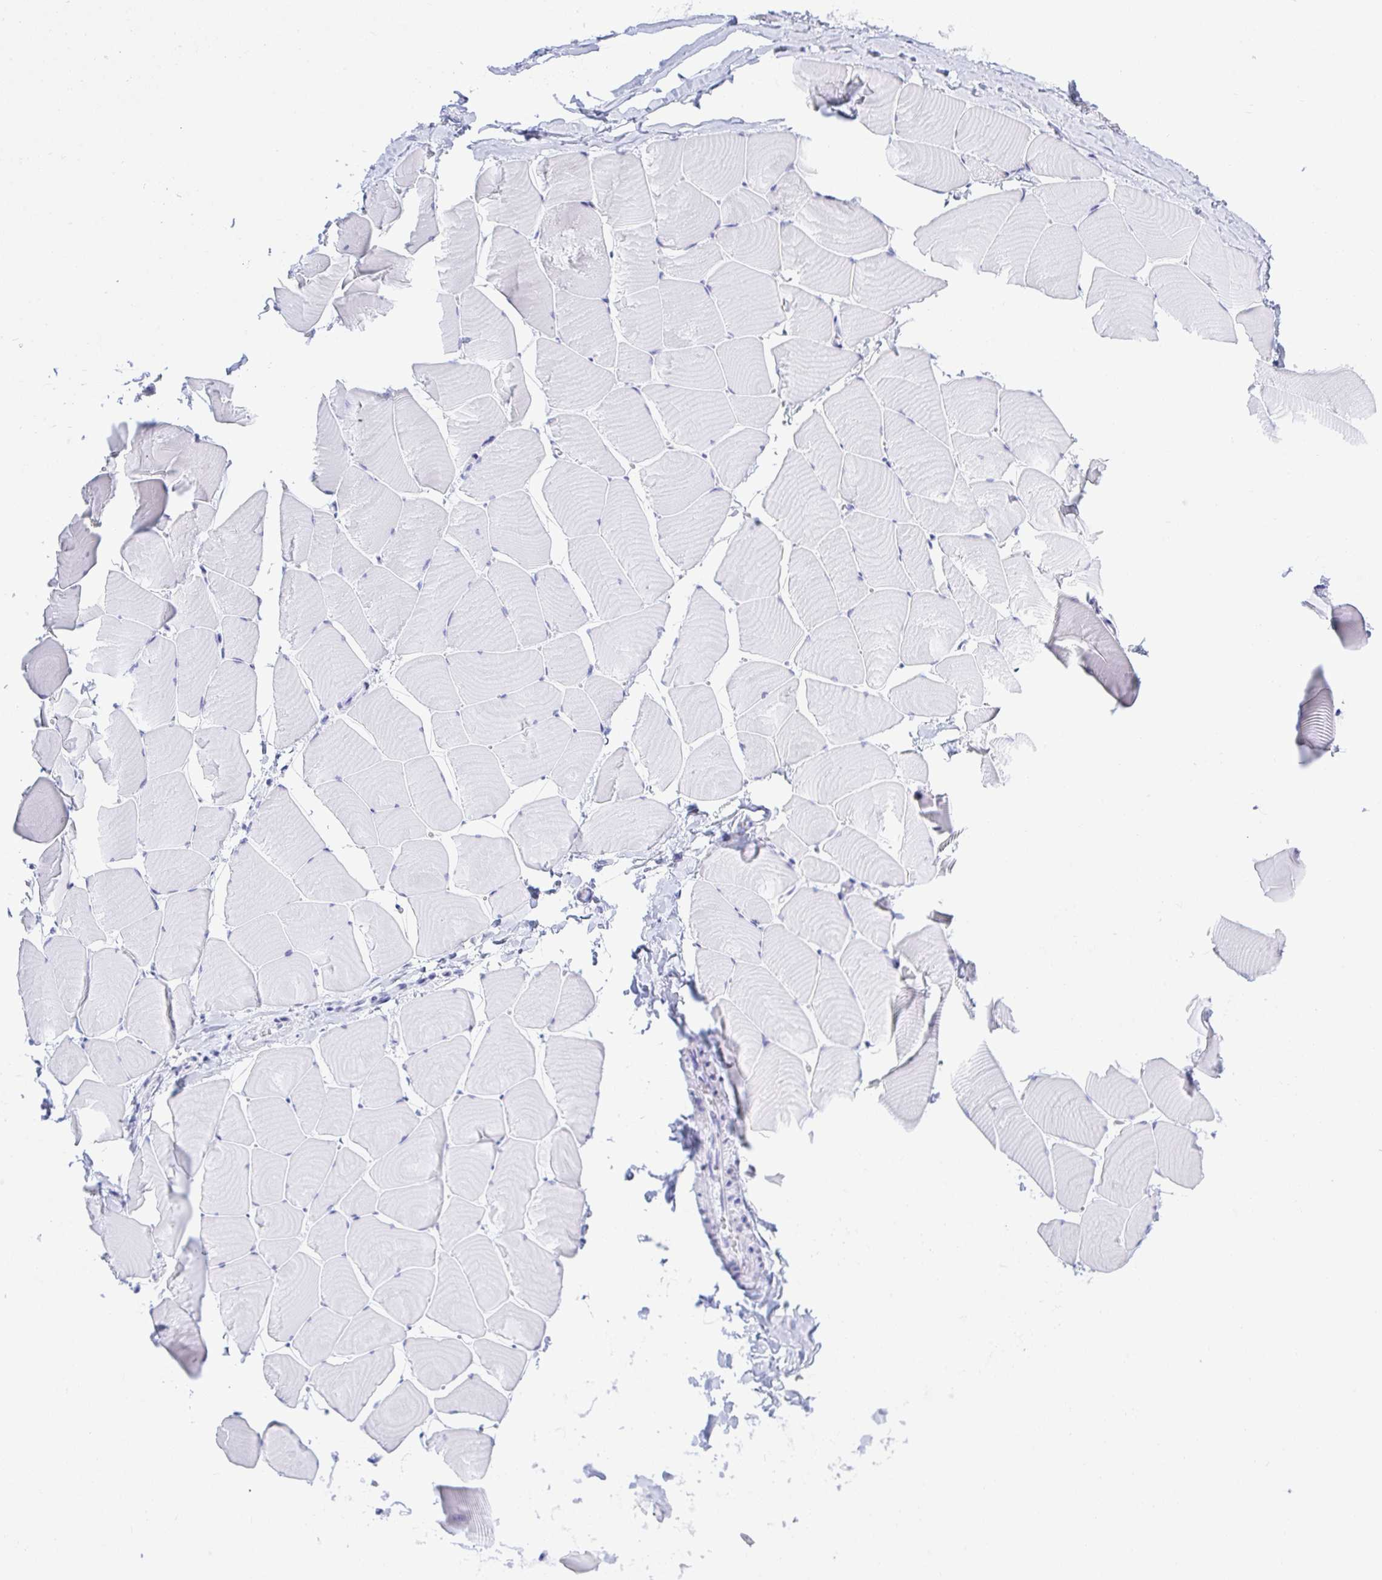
{"staining": {"intensity": "weak", "quantity": "<25%", "location": "cytoplasmic/membranous"}, "tissue": "skeletal muscle", "cell_type": "Myocytes", "image_type": "normal", "snomed": [{"axis": "morphology", "description": "Normal tissue, NOS"}, {"axis": "topography", "description": "Skeletal muscle"}], "caption": "Immunohistochemistry (IHC) image of benign skeletal muscle: human skeletal muscle stained with DAB (3,3'-diaminobenzidine) demonstrates no significant protein positivity in myocytes. The staining is performed using DAB (3,3'-diaminobenzidine) brown chromogen with nuclei counter-stained in using hematoxylin.", "gene": "FRMD3", "patient": {"sex": "male", "age": 25}}